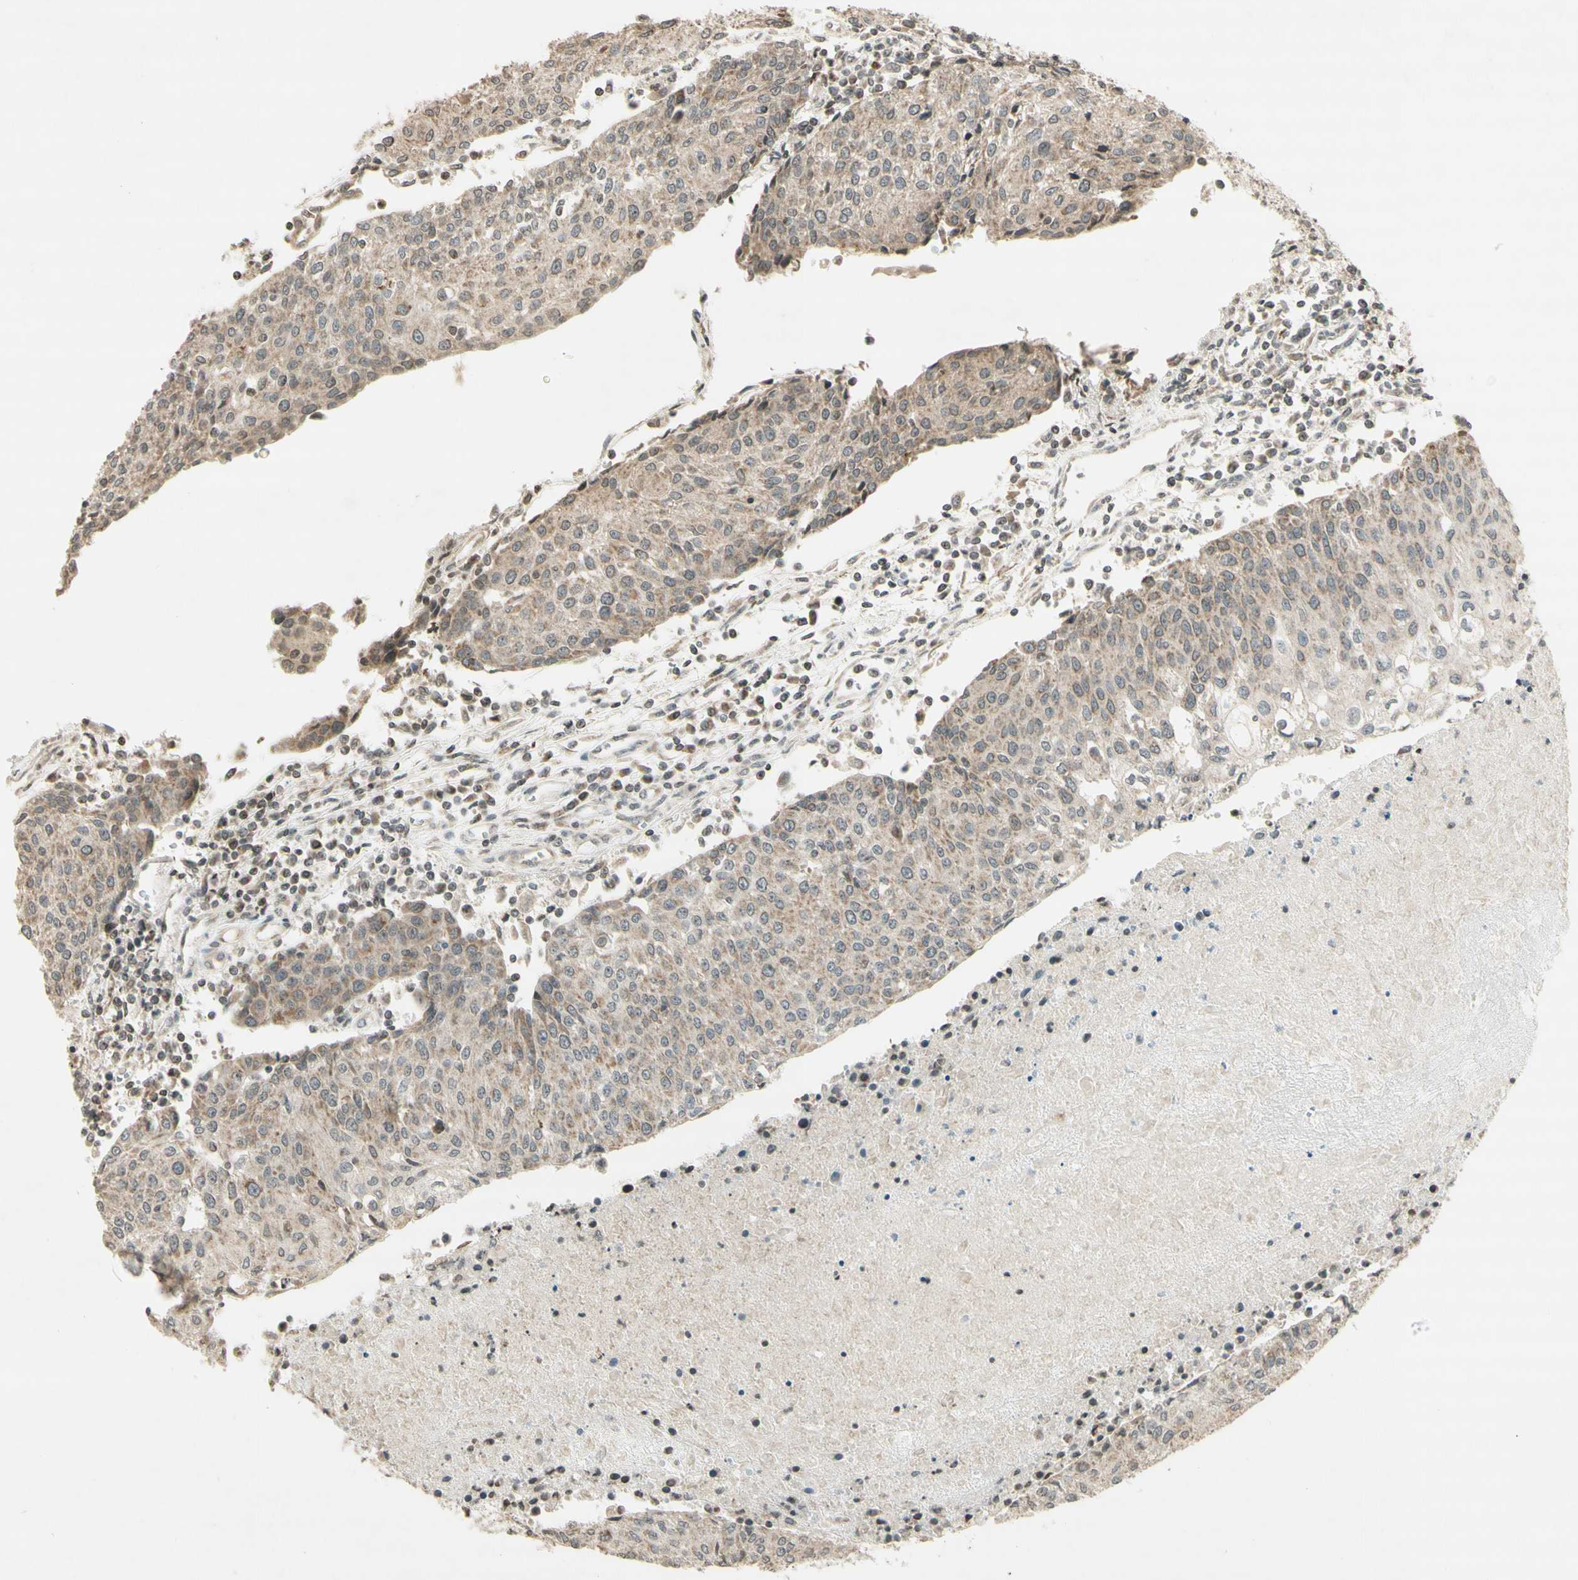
{"staining": {"intensity": "weak", "quantity": "25%-75%", "location": "cytoplasmic/membranous"}, "tissue": "urothelial cancer", "cell_type": "Tumor cells", "image_type": "cancer", "snomed": [{"axis": "morphology", "description": "Urothelial carcinoma, High grade"}, {"axis": "topography", "description": "Urinary bladder"}], "caption": "Human urothelial cancer stained for a protein (brown) displays weak cytoplasmic/membranous positive positivity in approximately 25%-75% of tumor cells.", "gene": "CCNI", "patient": {"sex": "female", "age": 85}}